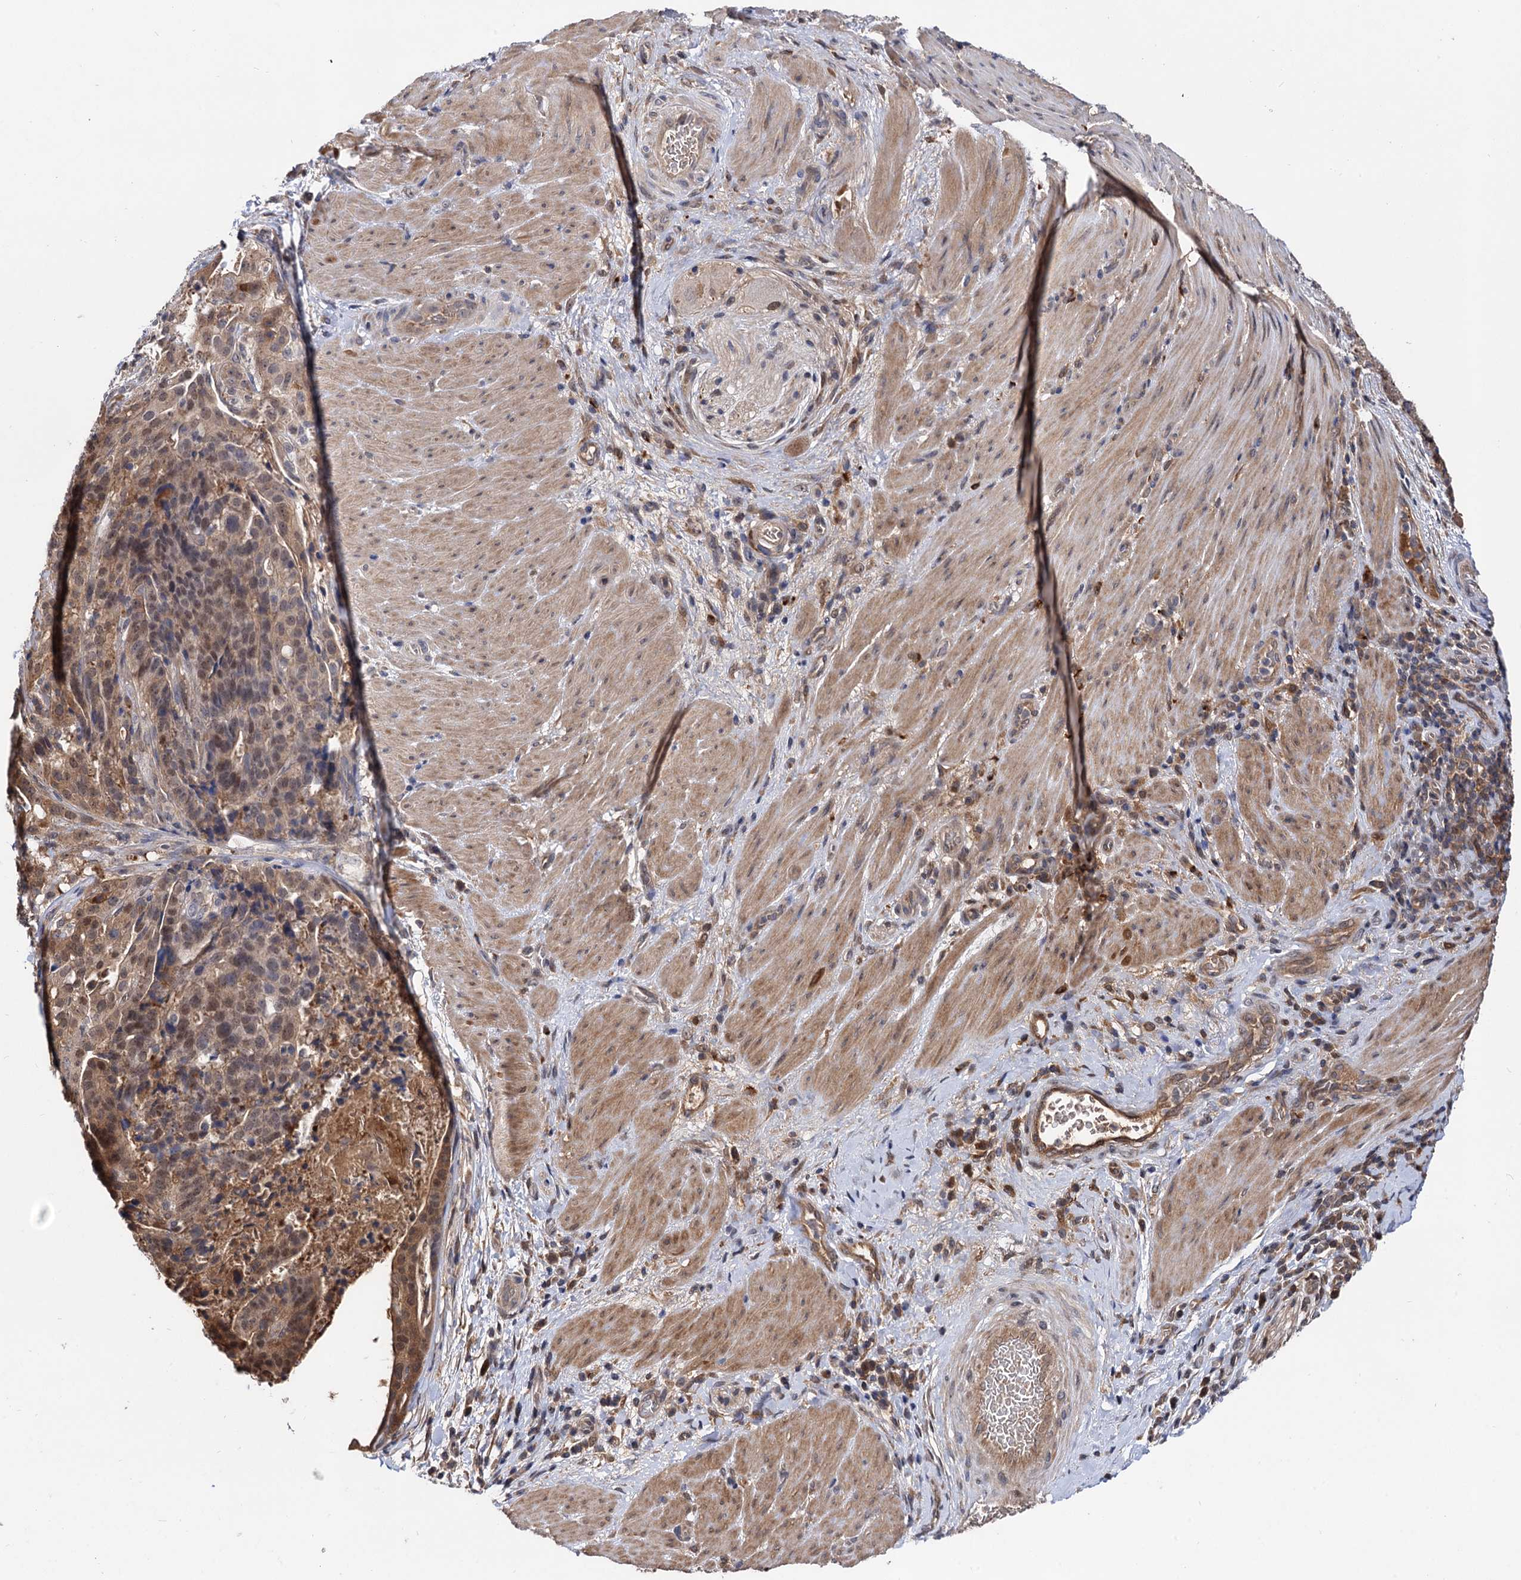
{"staining": {"intensity": "moderate", "quantity": "25%-75%", "location": "cytoplasmic/membranous,nuclear"}, "tissue": "stomach cancer", "cell_type": "Tumor cells", "image_type": "cancer", "snomed": [{"axis": "morphology", "description": "Adenocarcinoma, NOS"}, {"axis": "topography", "description": "Stomach"}], "caption": "Tumor cells show medium levels of moderate cytoplasmic/membranous and nuclear expression in approximately 25%-75% of cells in adenocarcinoma (stomach). (Brightfield microscopy of DAB IHC at high magnification).", "gene": "SELENOP", "patient": {"sex": "male", "age": 48}}